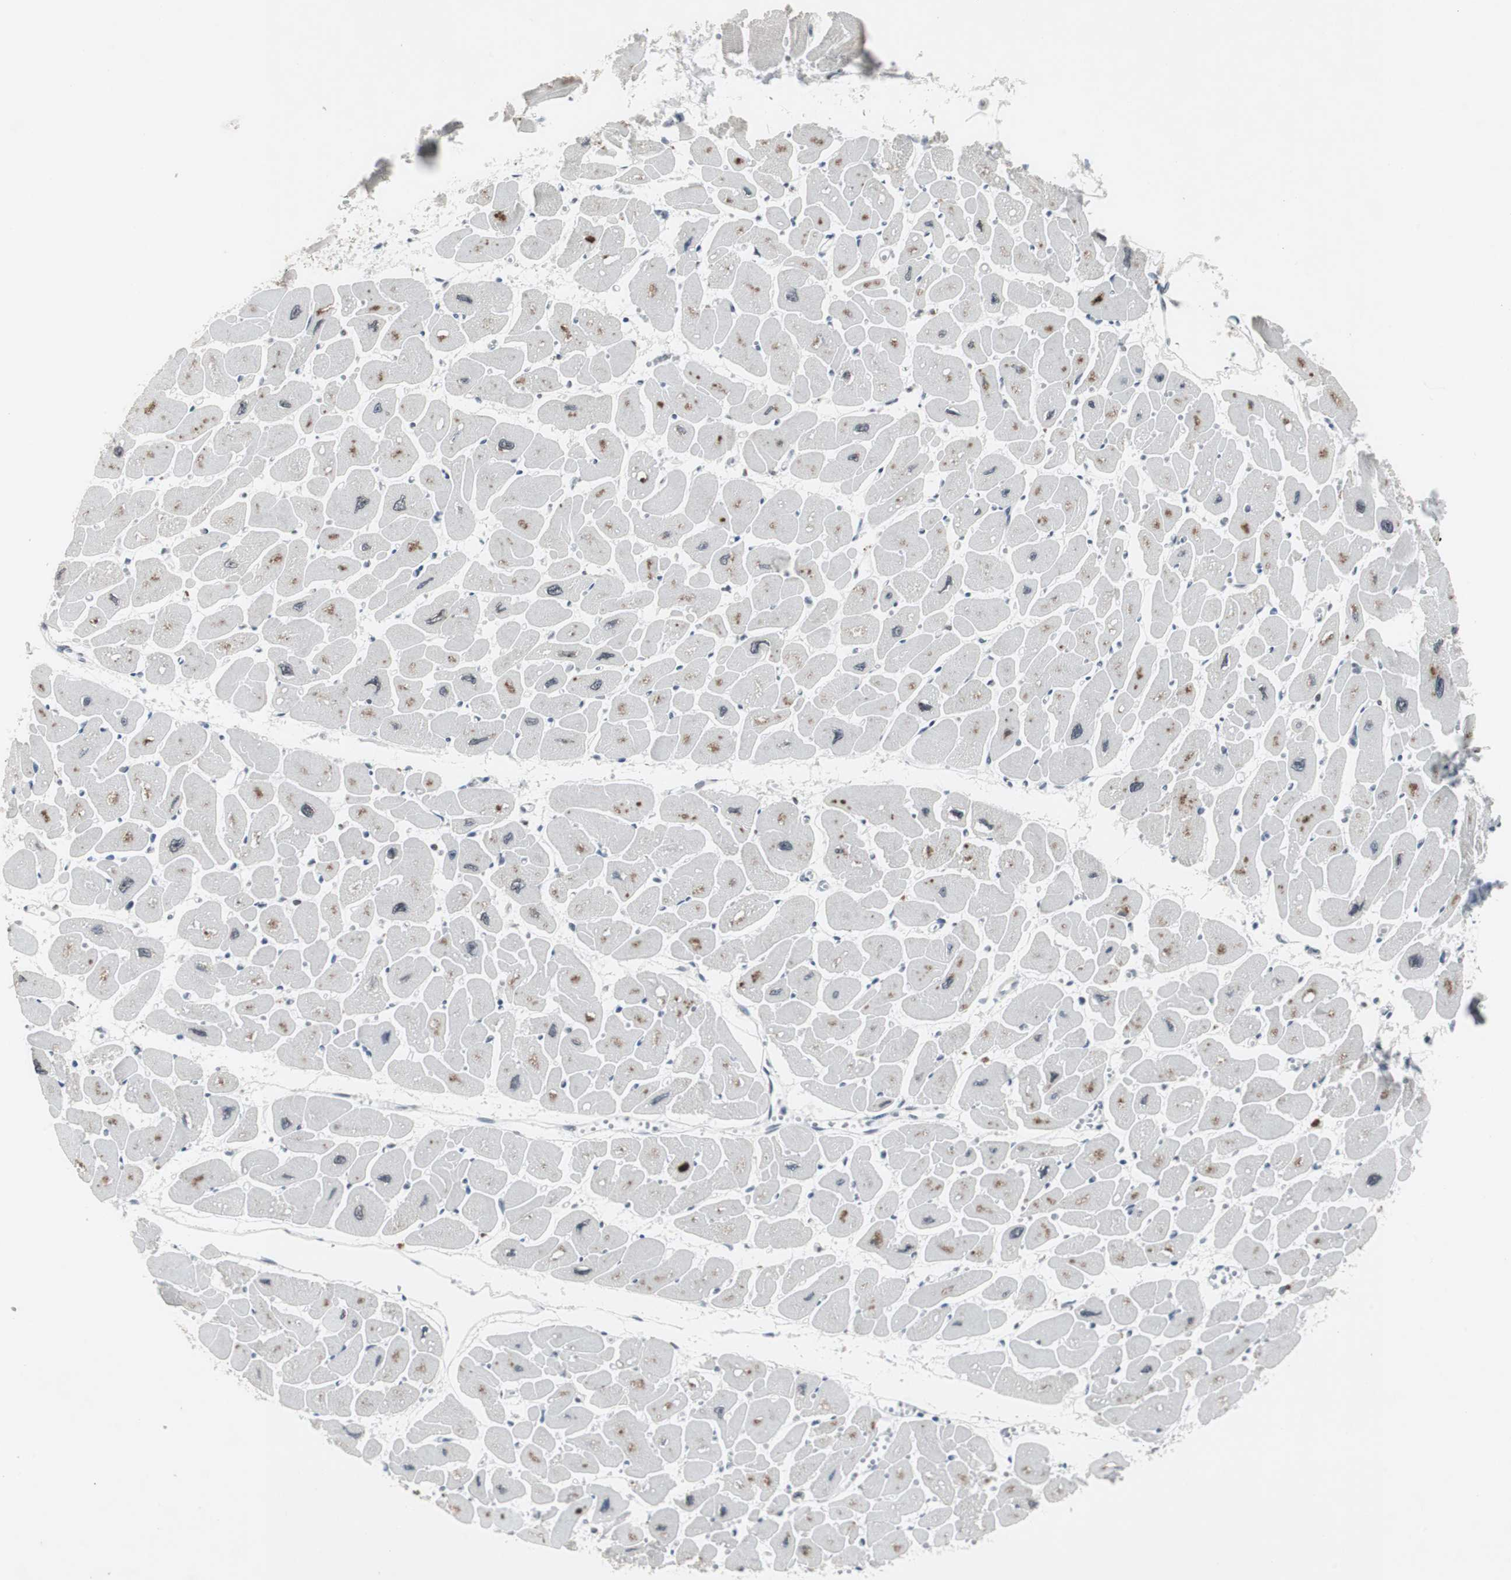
{"staining": {"intensity": "moderate", "quantity": "<25%", "location": "cytoplasmic/membranous"}, "tissue": "heart muscle", "cell_type": "Cardiomyocytes", "image_type": "normal", "snomed": [{"axis": "morphology", "description": "Normal tissue, NOS"}, {"axis": "topography", "description": "Heart"}], "caption": "Immunohistochemistry (IHC) (DAB) staining of benign human heart muscle exhibits moderate cytoplasmic/membranous protein expression in approximately <25% of cardiomyocytes.", "gene": "RAD9A", "patient": {"sex": "female", "age": 54}}